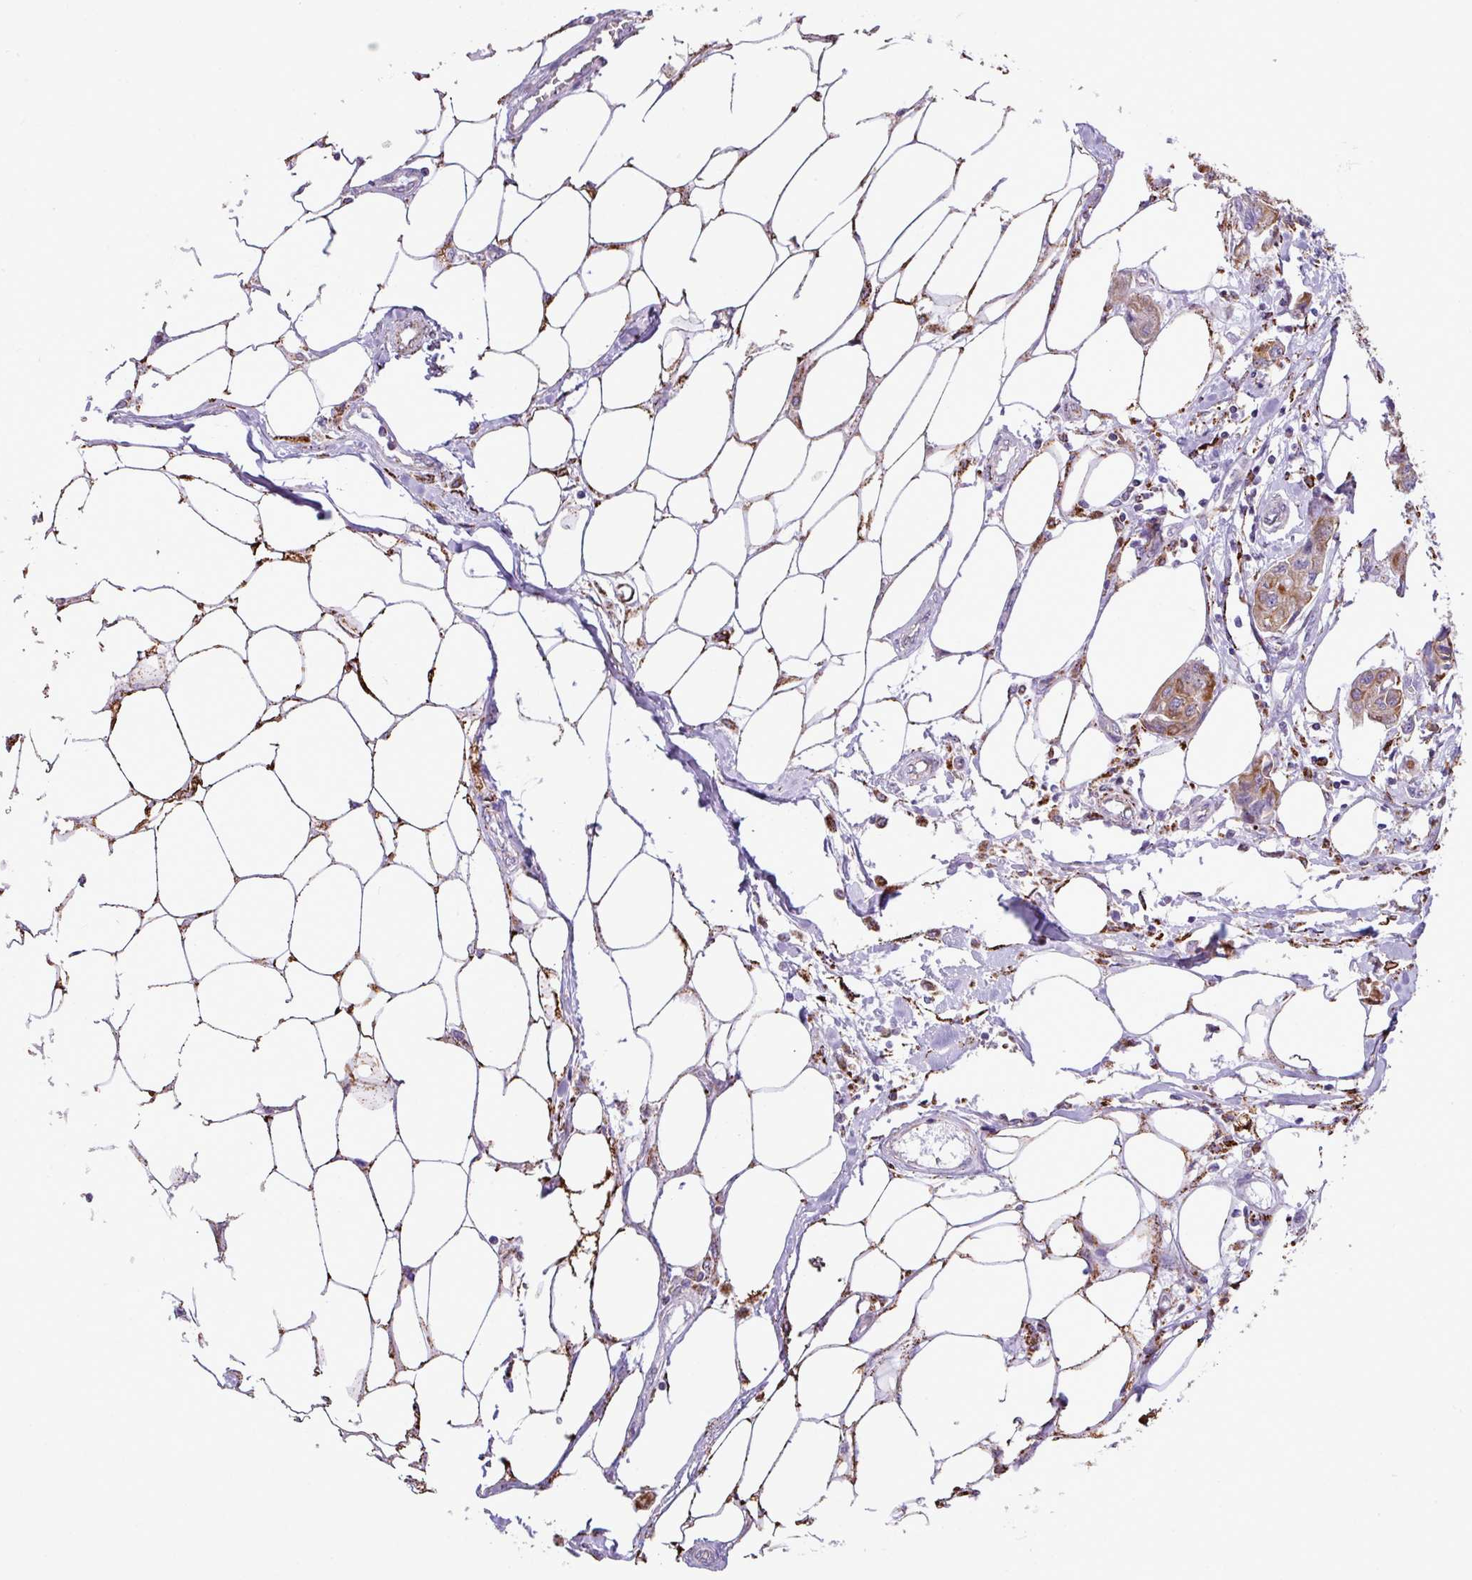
{"staining": {"intensity": "moderate", "quantity": "25%-75%", "location": "cytoplasmic/membranous"}, "tissue": "breast cancer", "cell_type": "Tumor cells", "image_type": "cancer", "snomed": [{"axis": "morphology", "description": "Duct carcinoma"}, {"axis": "topography", "description": "Breast"}, {"axis": "topography", "description": "Lymph node"}], "caption": "The histopathology image demonstrates immunohistochemical staining of breast cancer (infiltrating ductal carcinoma). There is moderate cytoplasmic/membranous positivity is seen in approximately 25%-75% of tumor cells.", "gene": "SGPP1", "patient": {"sex": "female", "age": 80}}